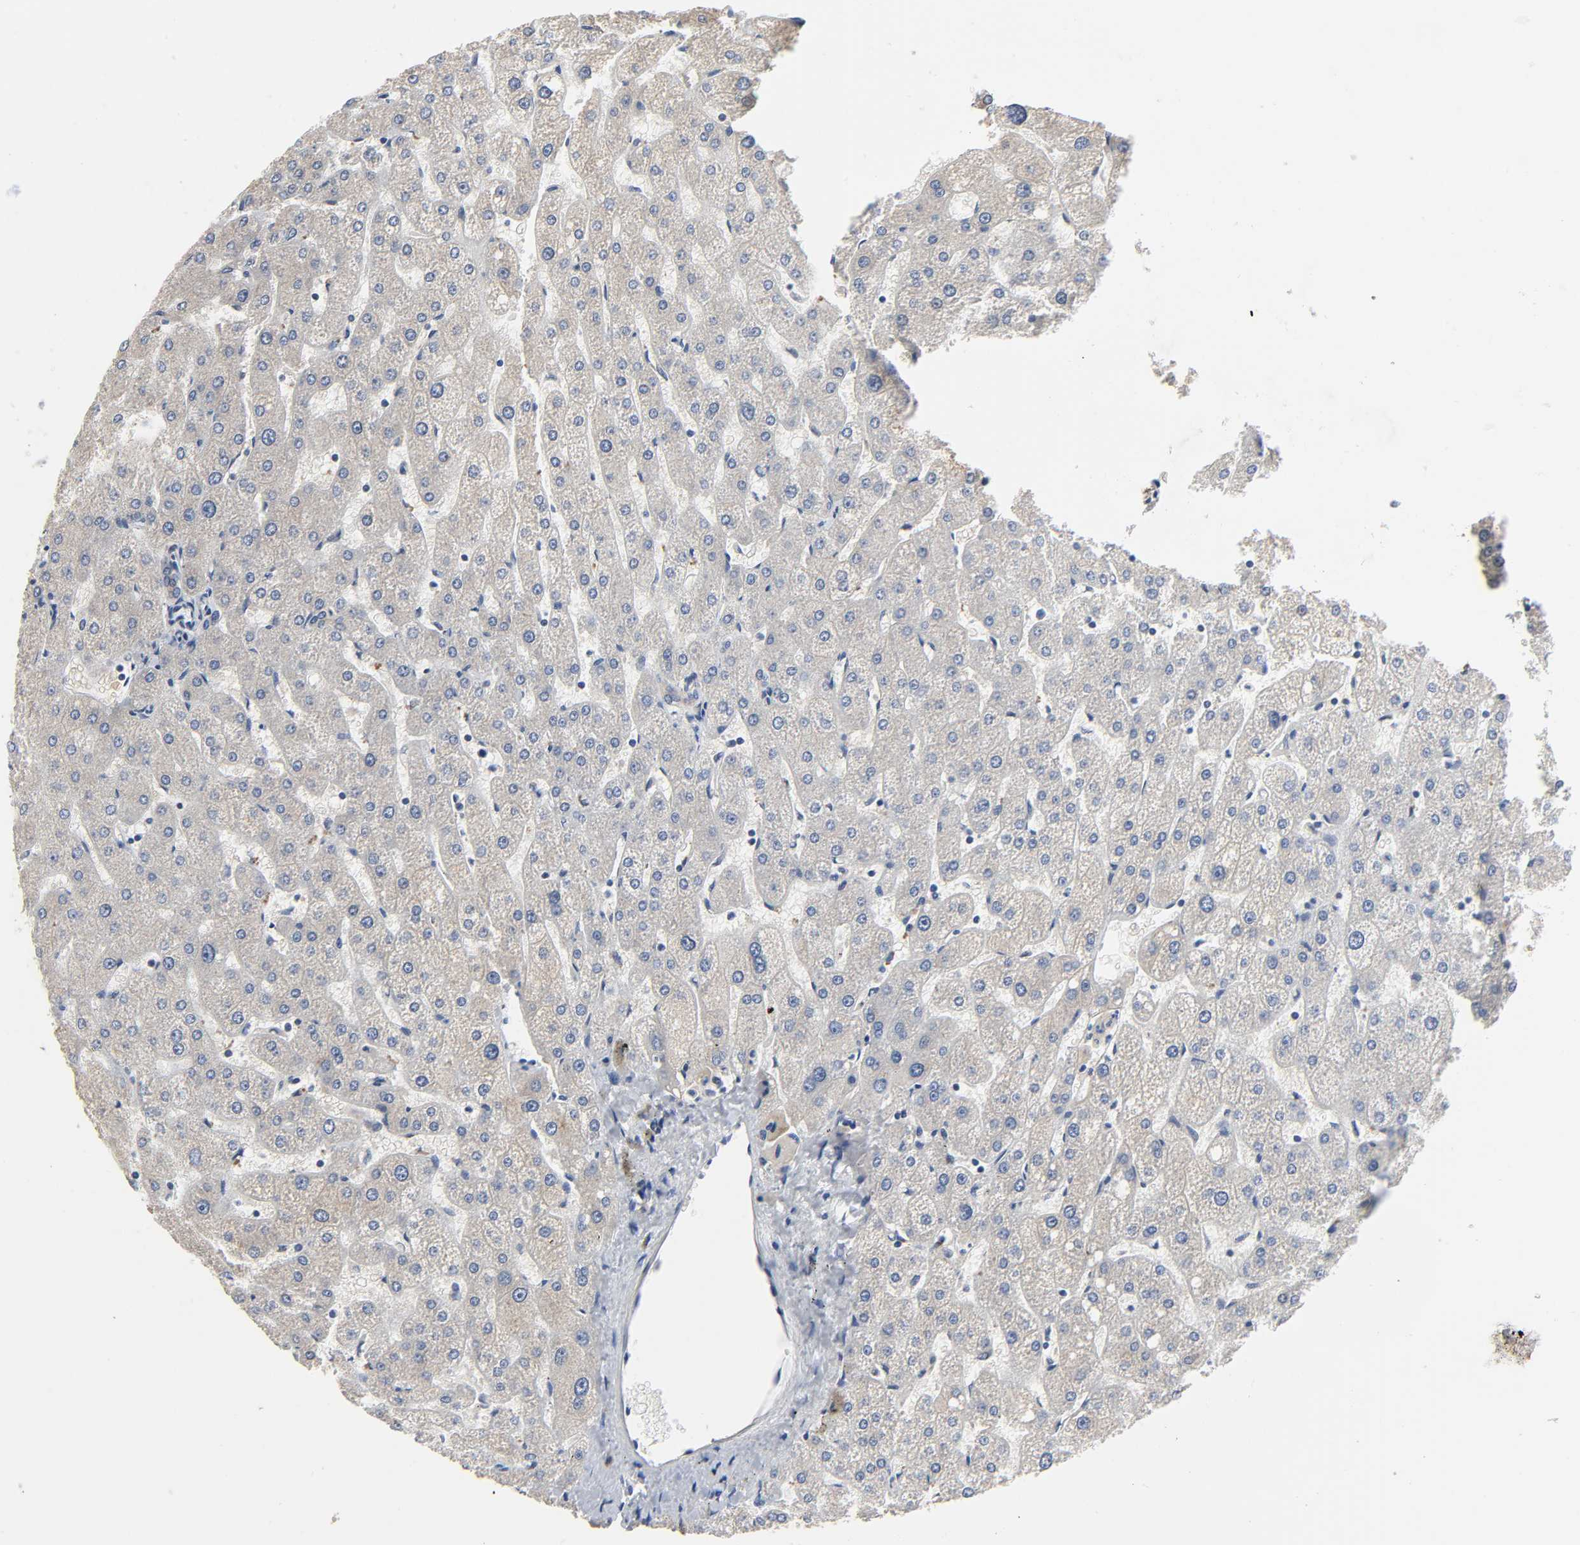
{"staining": {"intensity": "weak", "quantity": ">75%", "location": "cytoplasmic/membranous"}, "tissue": "liver", "cell_type": "Cholangiocytes", "image_type": "normal", "snomed": [{"axis": "morphology", "description": "Normal tissue, NOS"}, {"axis": "topography", "description": "Liver"}], "caption": "Immunohistochemistry of benign human liver demonstrates low levels of weak cytoplasmic/membranous staining in about >75% of cholangiocytes.", "gene": "DDX10", "patient": {"sex": "male", "age": 67}}